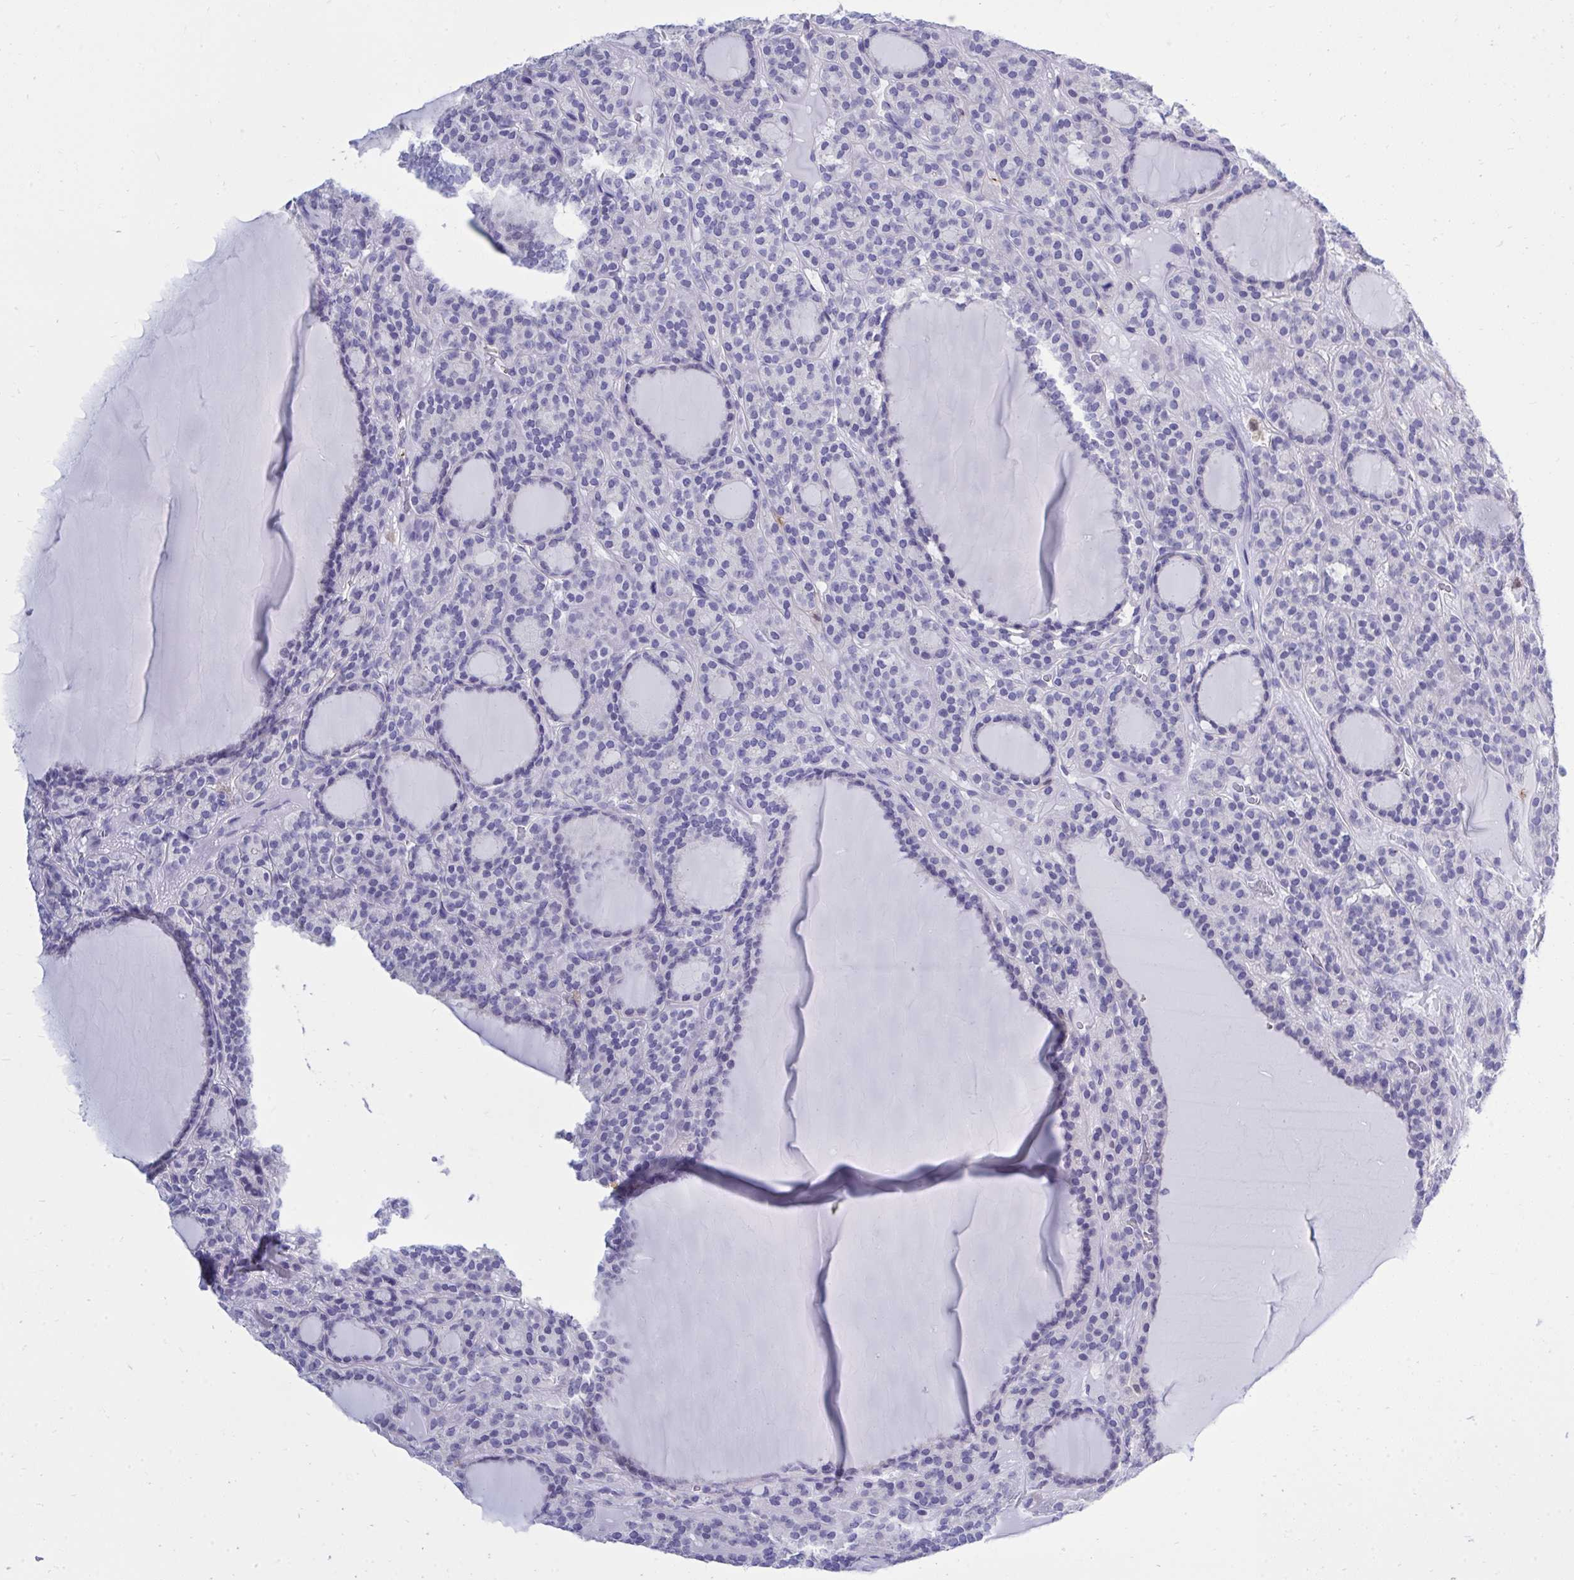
{"staining": {"intensity": "negative", "quantity": "none", "location": "none"}, "tissue": "thyroid cancer", "cell_type": "Tumor cells", "image_type": "cancer", "snomed": [{"axis": "morphology", "description": "Follicular adenoma carcinoma, NOS"}, {"axis": "topography", "description": "Thyroid gland"}], "caption": "A high-resolution histopathology image shows IHC staining of thyroid cancer (follicular adenoma carcinoma), which demonstrates no significant positivity in tumor cells.", "gene": "PSD", "patient": {"sex": "female", "age": 63}}